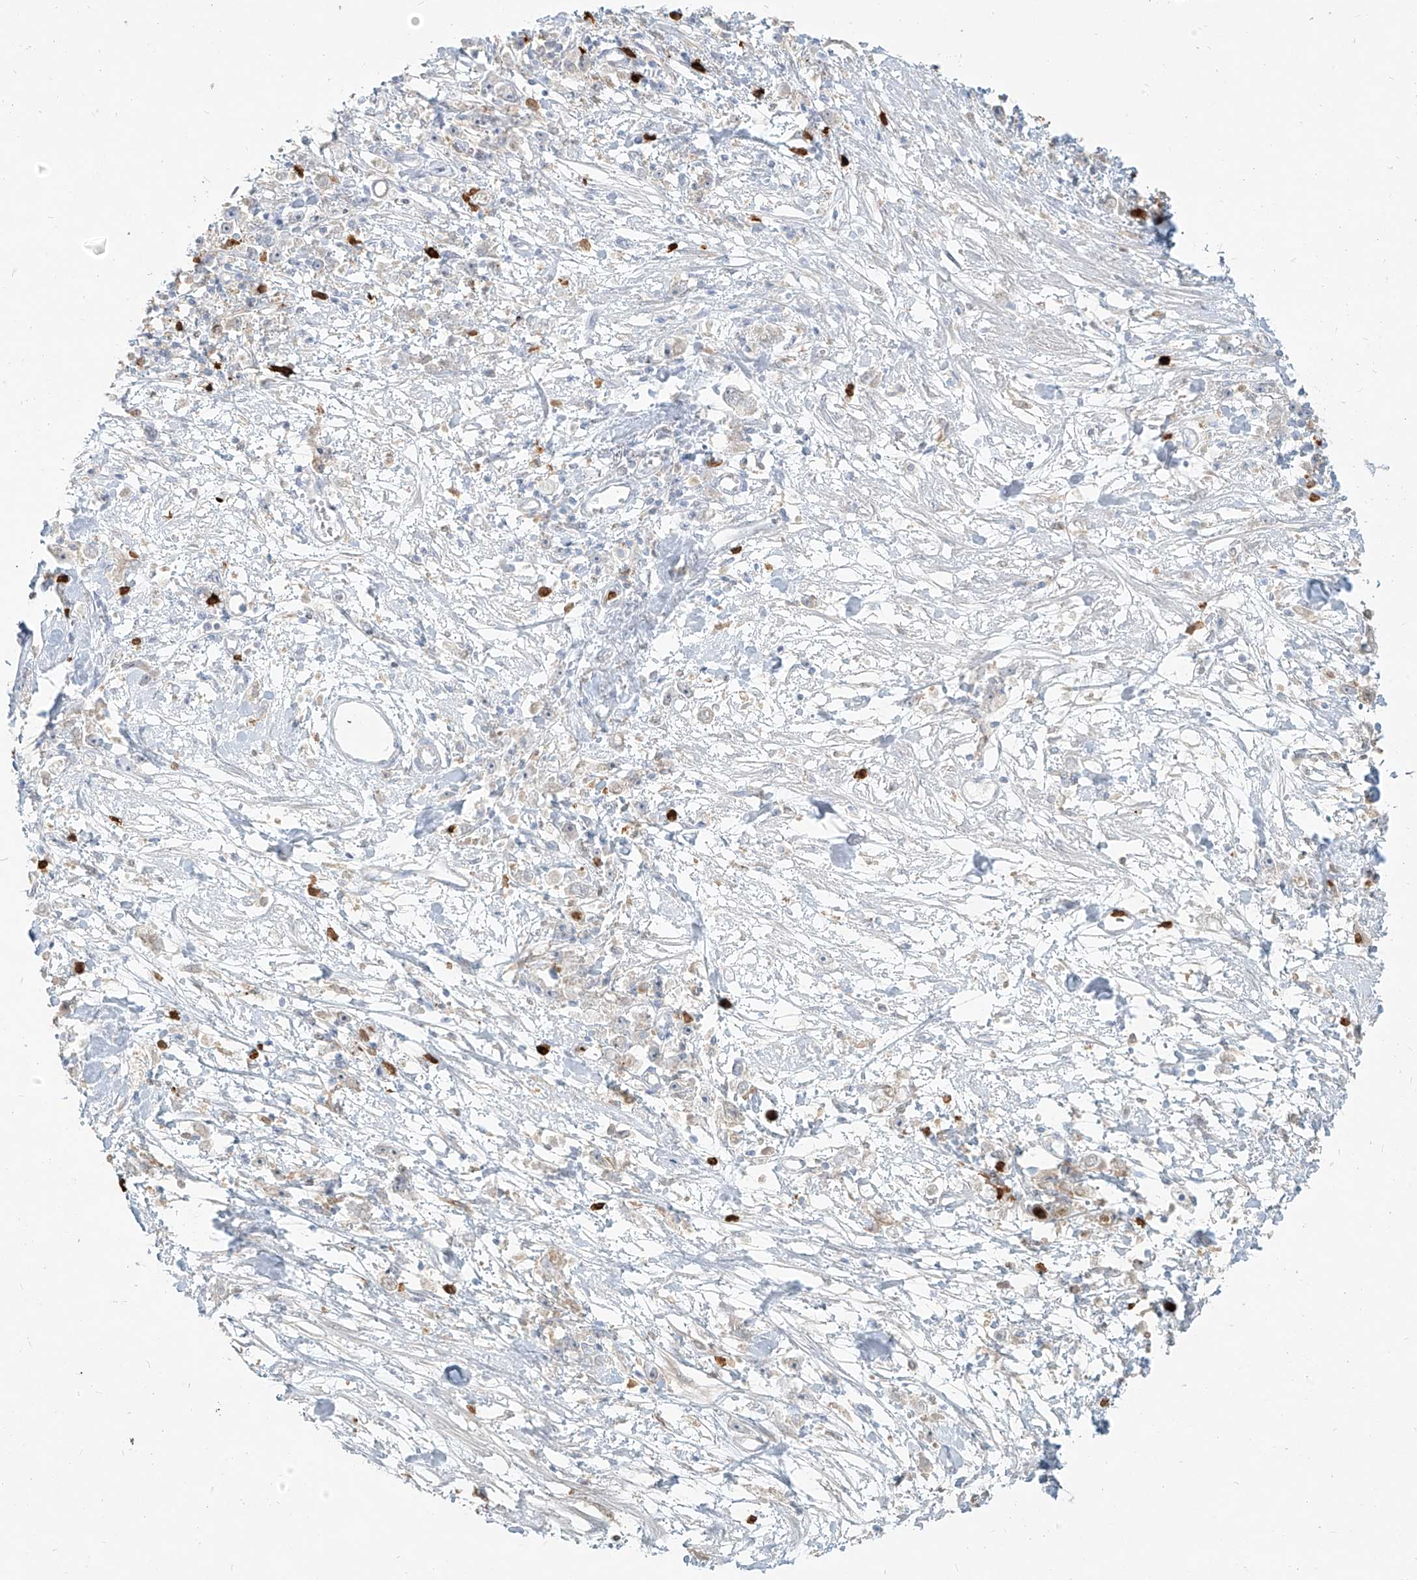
{"staining": {"intensity": "negative", "quantity": "none", "location": "none"}, "tissue": "stomach cancer", "cell_type": "Tumor cells", "image_type": "cancer", "snomed": [{"axis": "morphology", "description": "Adenocarcinoma, NOS"}, {"axis": "topography", "description": "Stomach"}], "caption": "High magnification brightfield microscopy of stomach adenocarcinoma stained with DAB (3,3'-diaminobenzidine) (brown) and counterstained with hematoxylin (blue): tumor cells show no significant staining. The staining was performed using DAB to visualize the protein expression in brown, while the nuclei were stained in blue with hematoxylin (Magnification: 20x).", "gene": "PGD", "patient": {"sex": "female", "age": 59}}